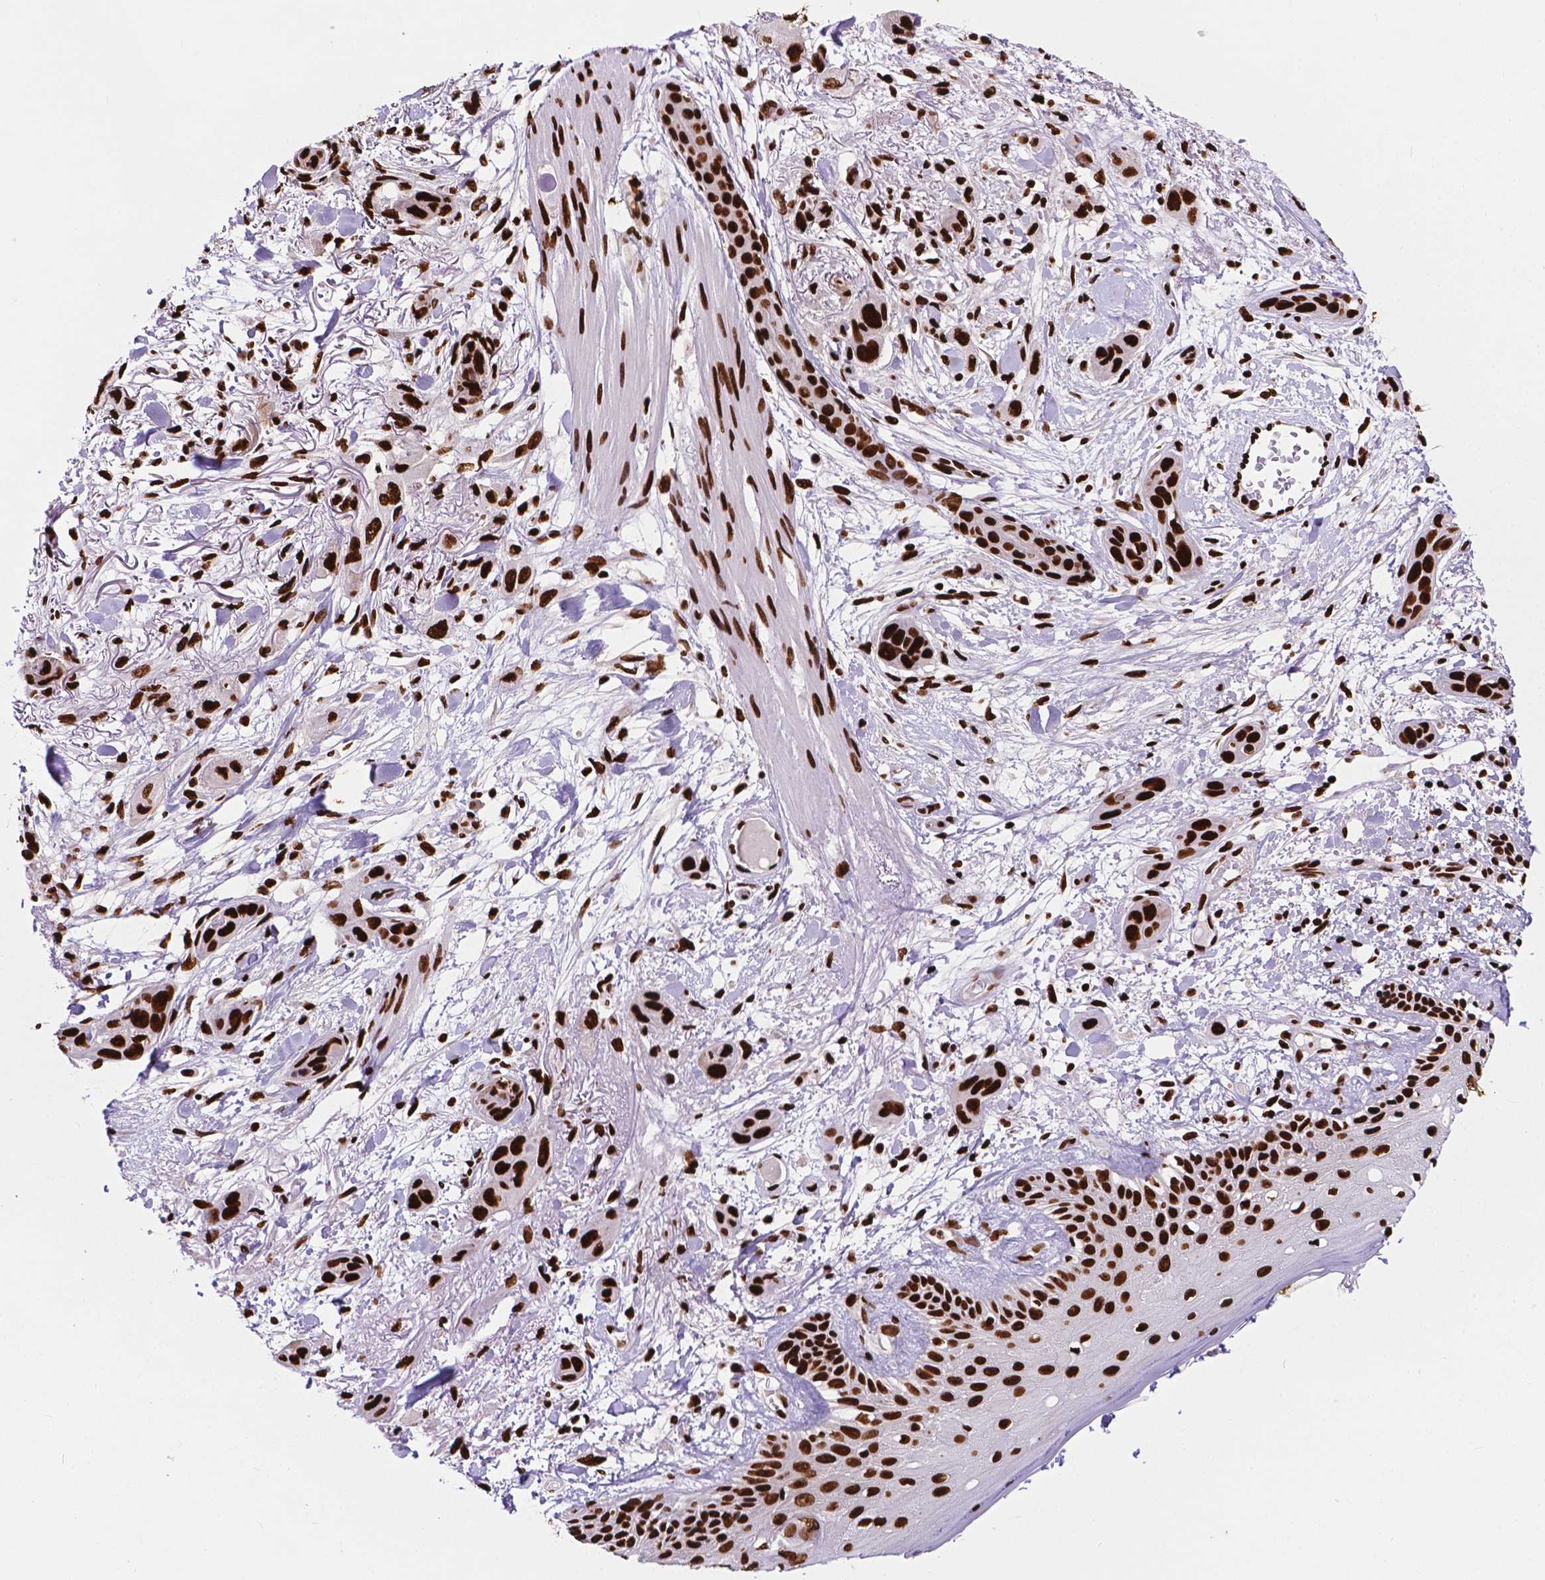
{"staining": {"intensity": "strong", "quantity": ">75%", "location": "nuclear"}, "tissue": "skin cancer", "cell_type": "Tumor cells", "image_type": "cancer", "snomed": [{"axis": "morphology", "description": "Squamous cell carcinoma, NOS"}, {"axis": "topography", "description": "Skin"}], "caption": "Strong nuclear staining is appreciated in about >75% of tumor cells in skin cancer.", "gene": "SMIM5", "patient": {"sex": "male", "age": 79}}